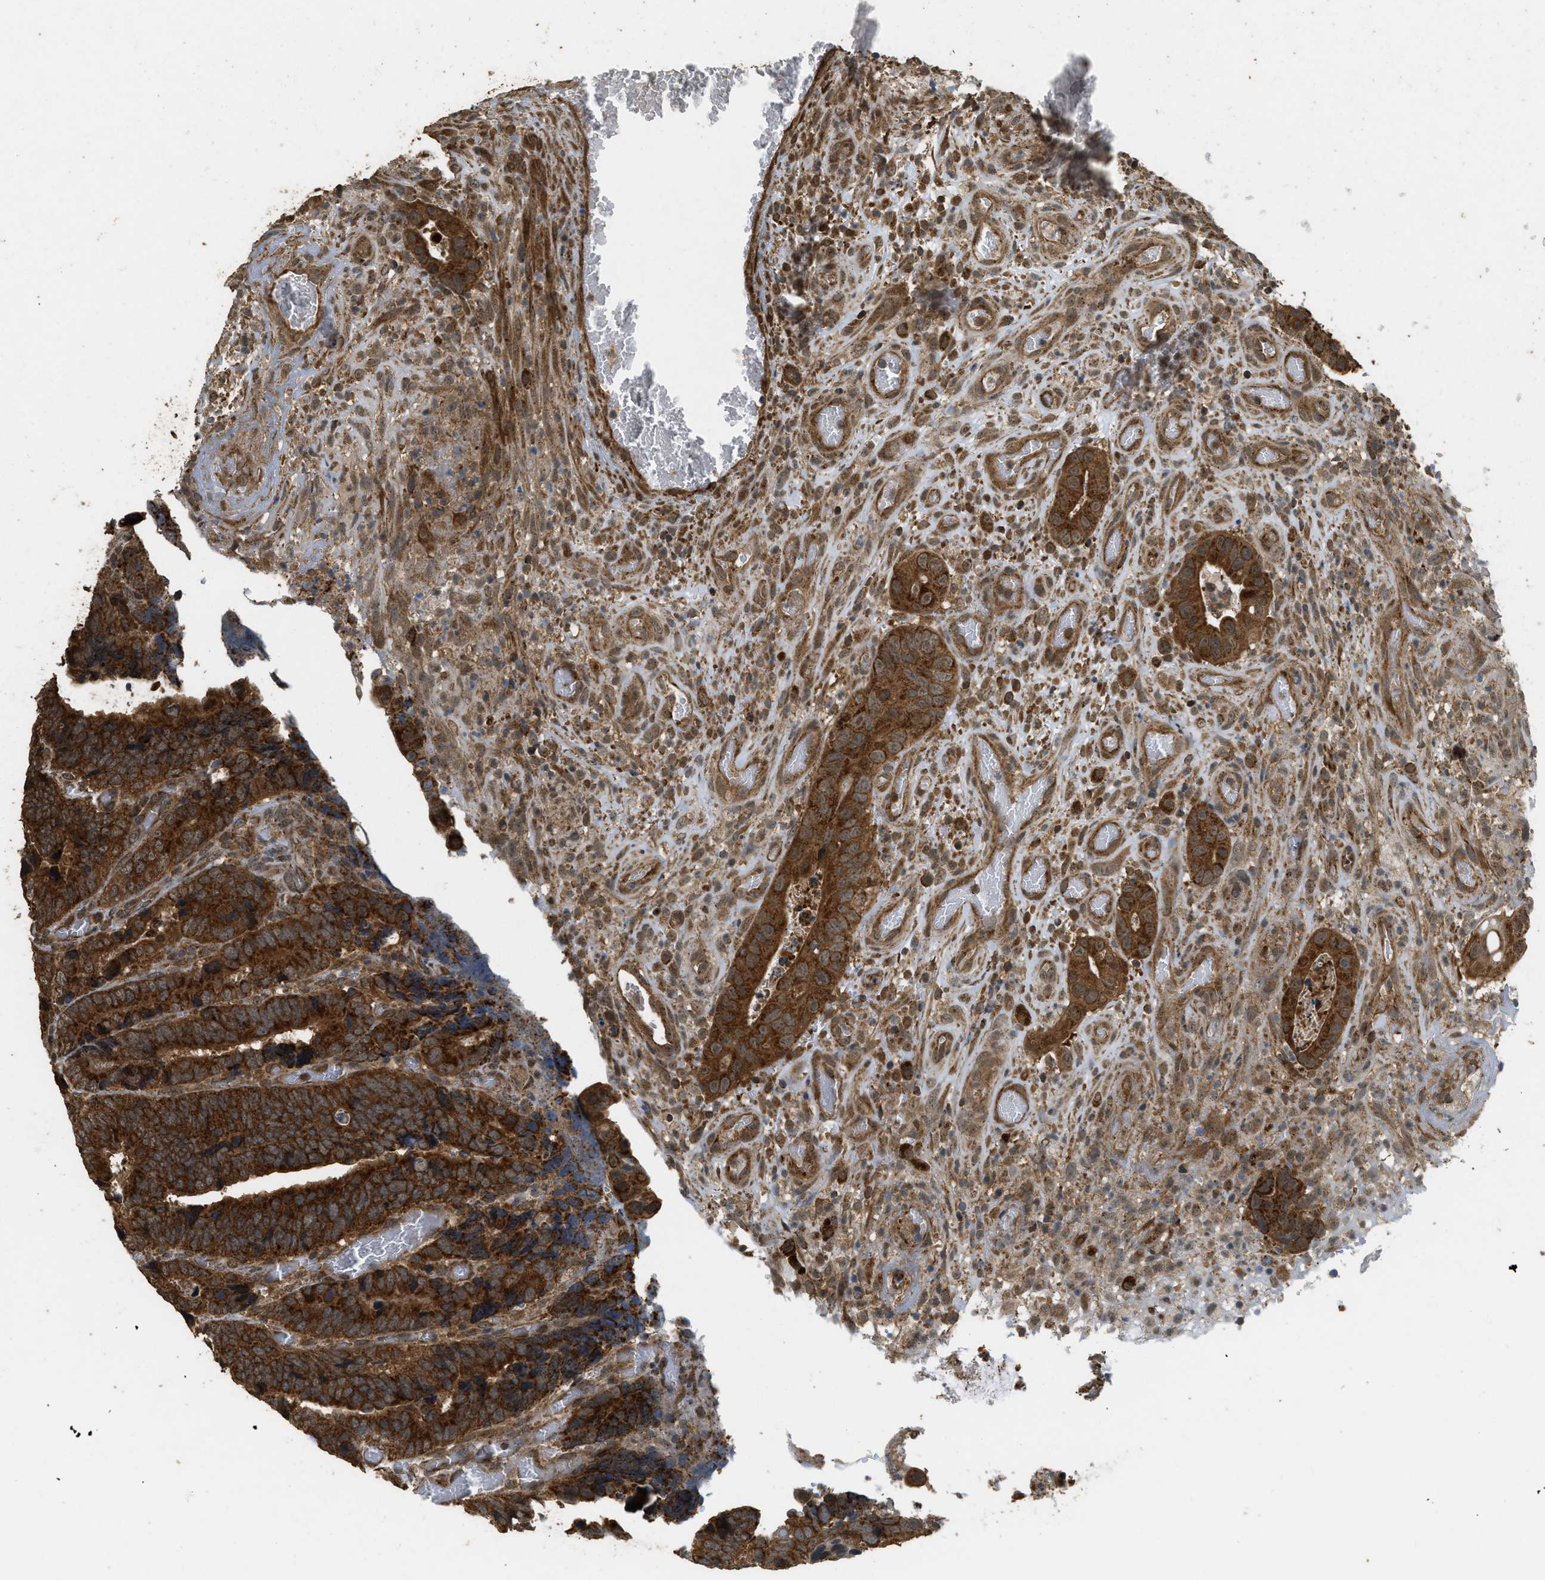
{"staining": {"intensity": "strong", "quantity": ">75%", "location": "cytoplasmic/membranous"}, "tissue": "colorectal cancer", "cell_type": "Tumor cells", "image_type": "cancer", "snomed": [{"axis": "morphology", "description": "Adenocarcinoma, NOS"}, {"axis": "topography", "description": "Colon"}], "caption": "There is high levels of strong cytoplasmic/membranous positivity in tumor cells of colorectal cancer, as demonstrated by immunohistochemical staining (brown color).", "gene": "CTPS1", "patient": {"sex": "male", "age": 72}}